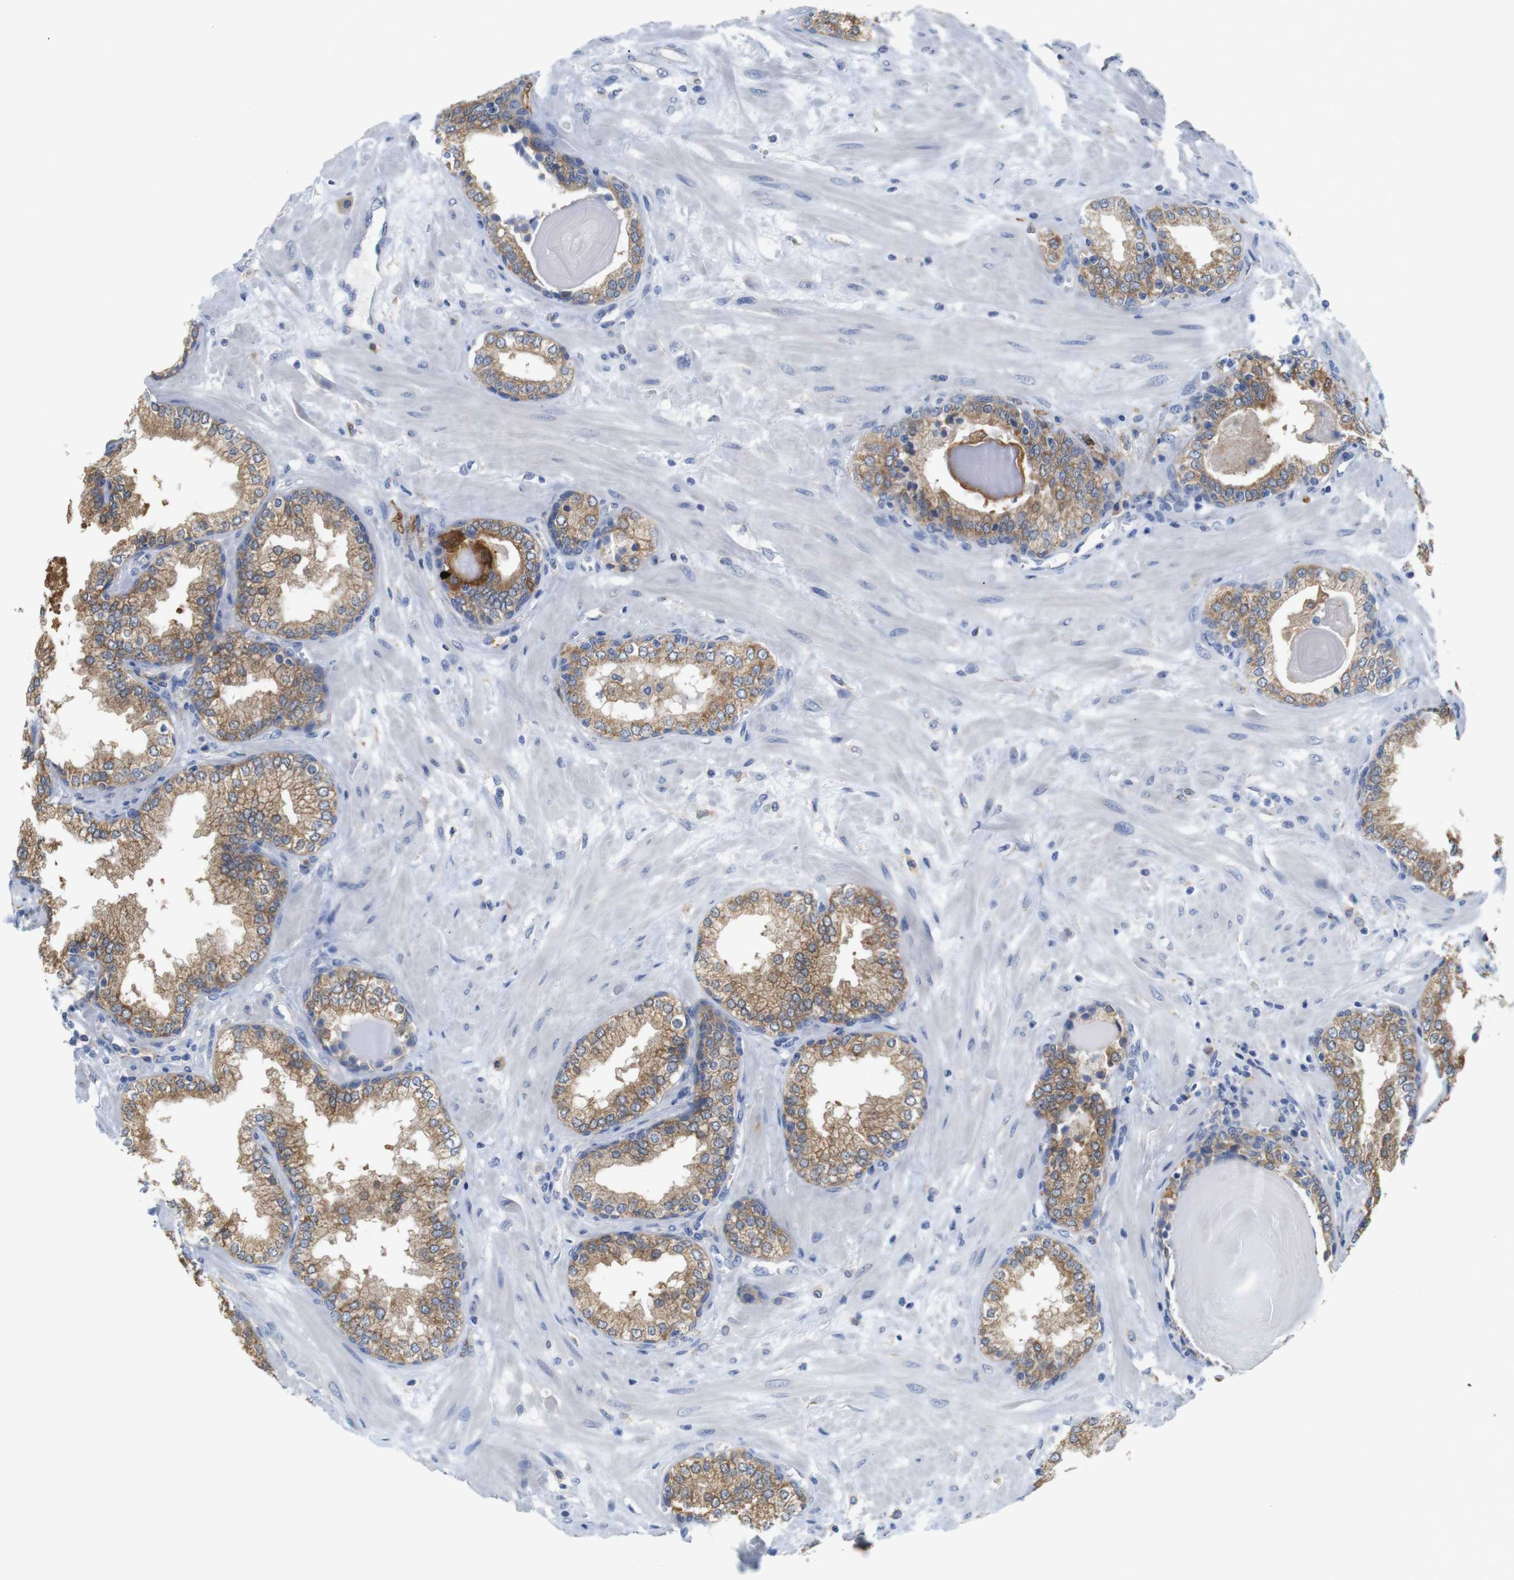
{"staining": {"intensity": "moderate", "quantity": ">75%", "location": "cytoplasmic/membranous"}, "tissue": "prostate", "cell_type": "Glandular cells", "image_type": "normal", "snomed": [{"axis": "morphology", "description": "Normal tissue, NOS"}, {"axis": "topography", "description": "Prostate"}], "caption": "High-magnification brightfield microscopy of unremarkable prostate stained with DAB (3,3'-diaminobenzidine) (brown) and counterstained with hematoxylin (blue). glandular cells exhibit moderate cytoplasmic/membranous positivity is identified in about>75% of cells. (DAB (3,3'-diaminobenzidine) = brown stain, brightfield microscopy at high magnification).", "gene": "NEBL", "patient": {"sex": "male", "age": 51}}